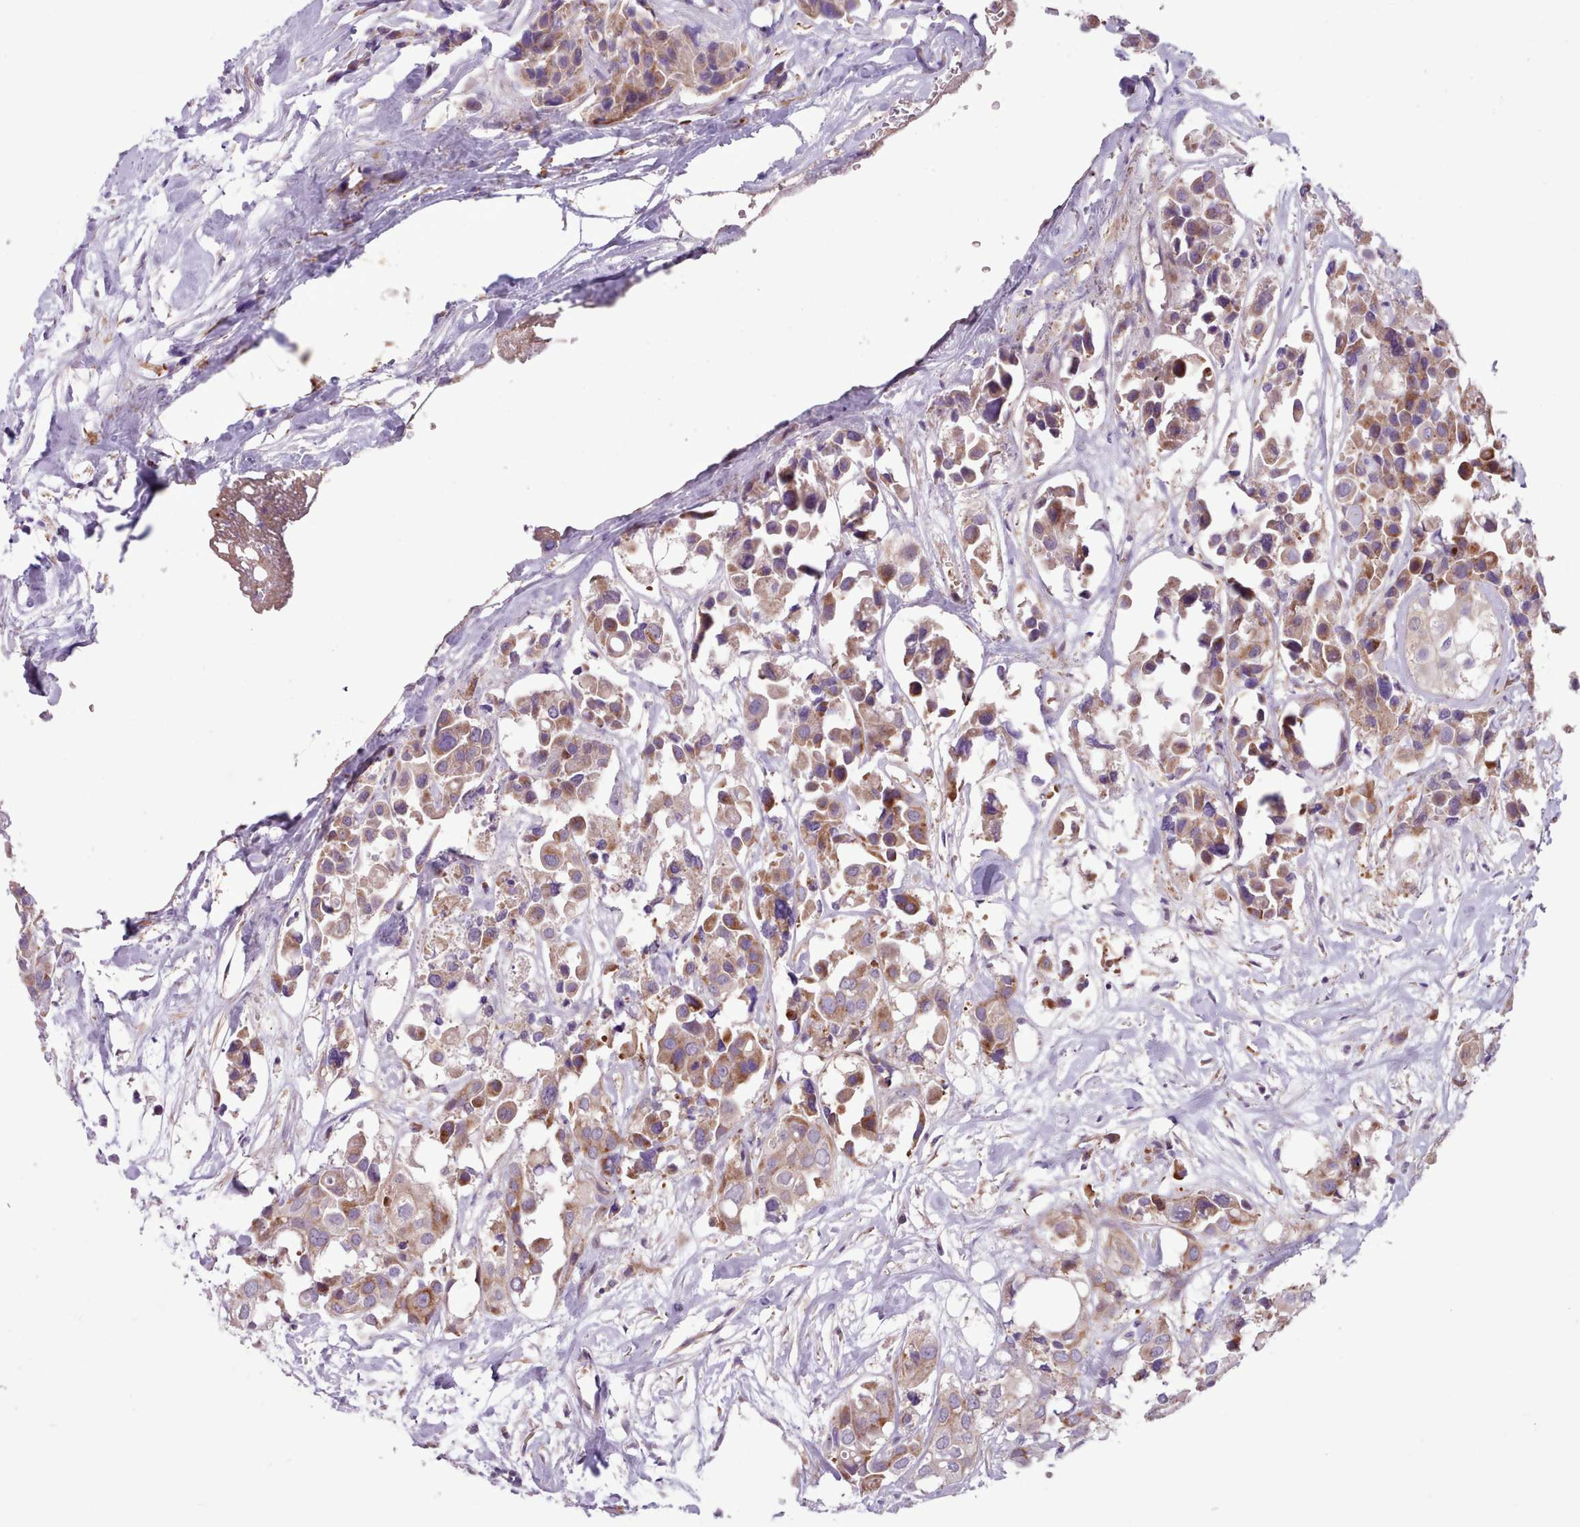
{"staining": {"intensity": "moderate", "quantity": ">75%", "location": "cytoplasmic/membranous"}, "tissue": "urothelial cancer", "cell_type": "Tumor cells", "image_type": "cancer", "snomed": [{"axis": "morphology", "description": "Urothelial carcinoma, High grade"}, {"axis": "topography", "description": "Urinary bladder"}], "caption": "IHC (DAB) staining of human urothelial cancer exhibits moderate cytoplasmic/membranous protein positivity in approximately >75% of tumor cells. (DAB IHC, brown staining for protein, blue staining for nuclei).", "gene": "TENT4B", "patient": {"sex": "male", "age": 64}}